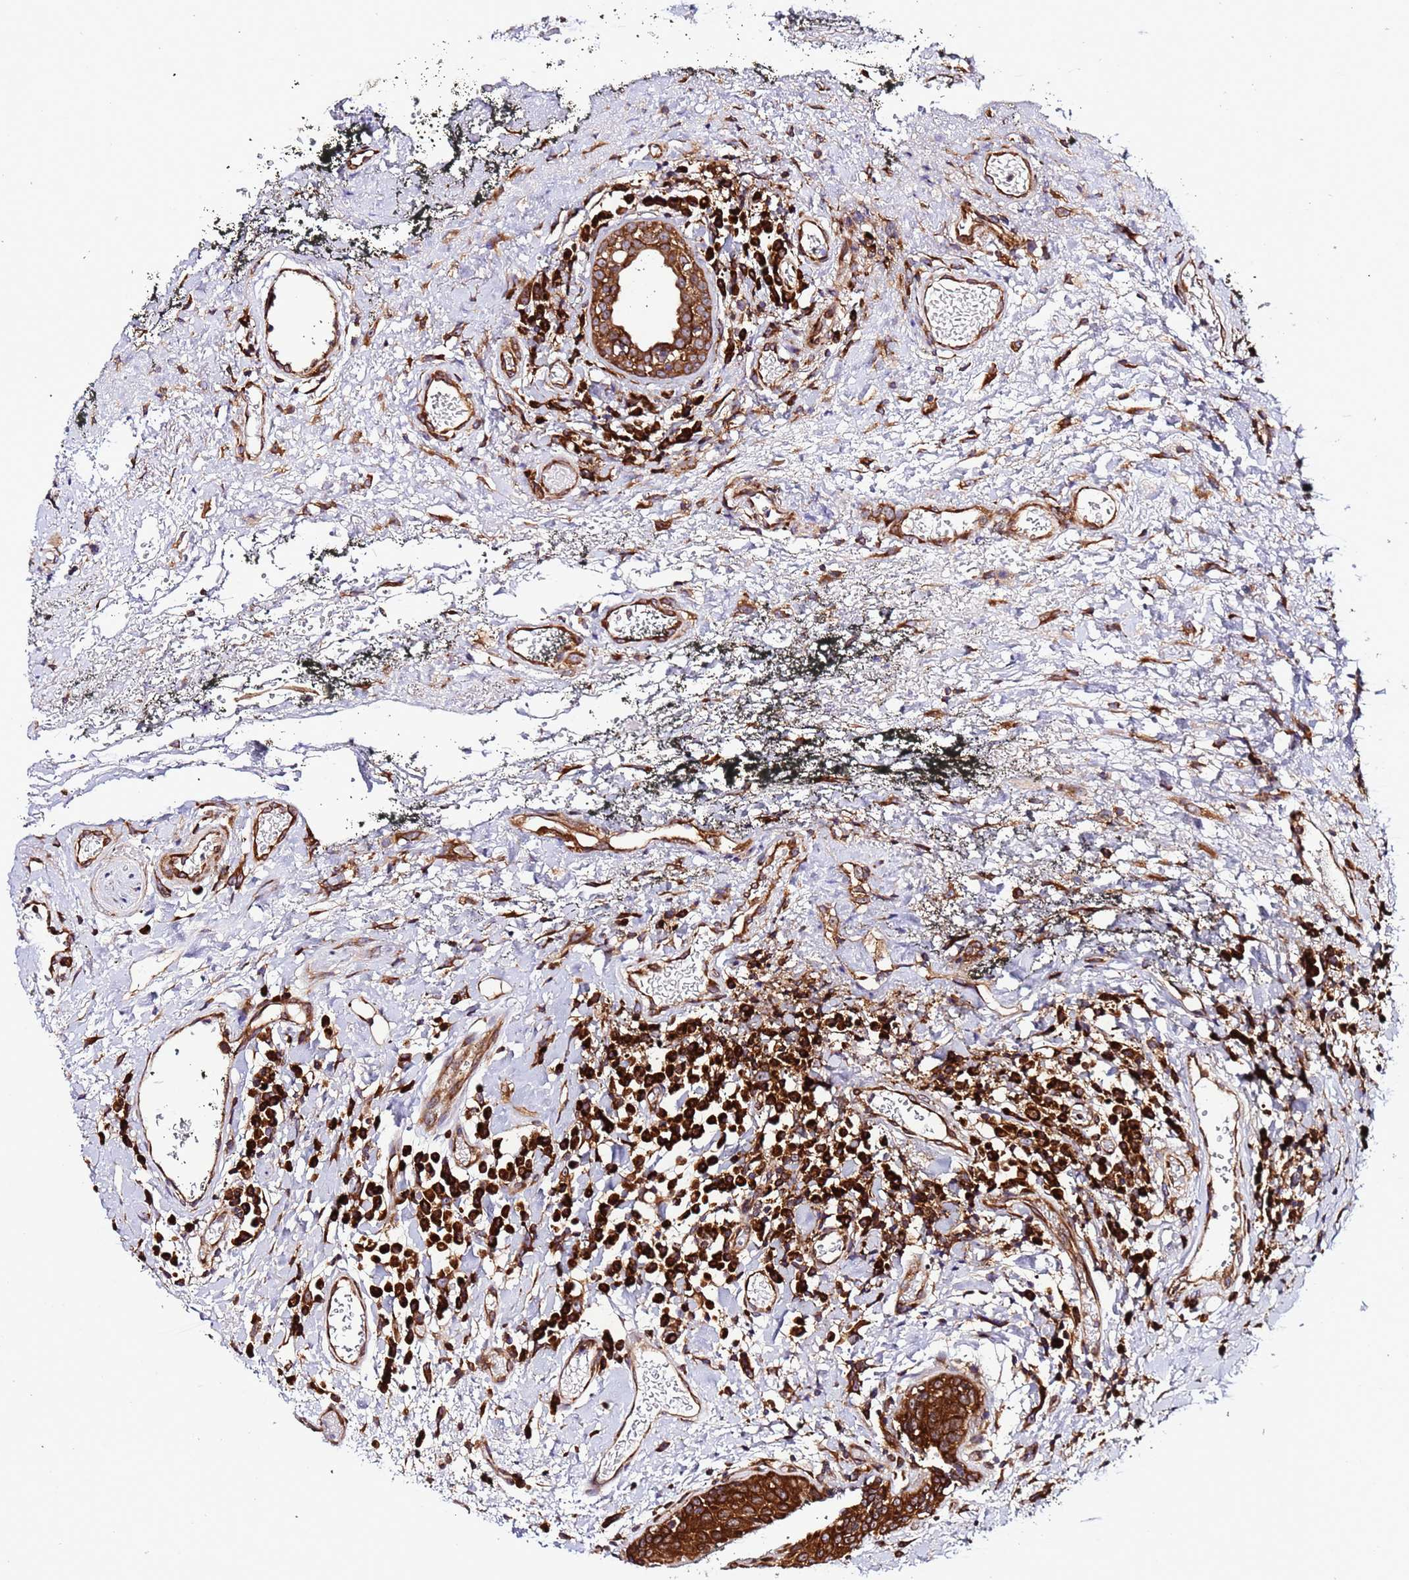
{"staining": {"intensity": "strong", "quantity": ">75%", "location": "cytoplasmic/membranous"}, "tissue": "oral mucosa", "cell_type": "Squamous epithelial cells", "image_type": "normal", "snomed": [{"axis": "morphology", "description": "Normal tissue, NOS"}, {"axis": "topography", "description": "Oral tissue"}], "caption": "Strong cytoplasmic/membranous protein expression is appreciated in about >75% of squamous epithelial cells in oral mucosa. (DAB (3,3'-diaminobenzidine) = brown stain, brightfield microscopy at high magnification).", "gene": "RPL36", "patient": {"sex": "male", "age": 74}}